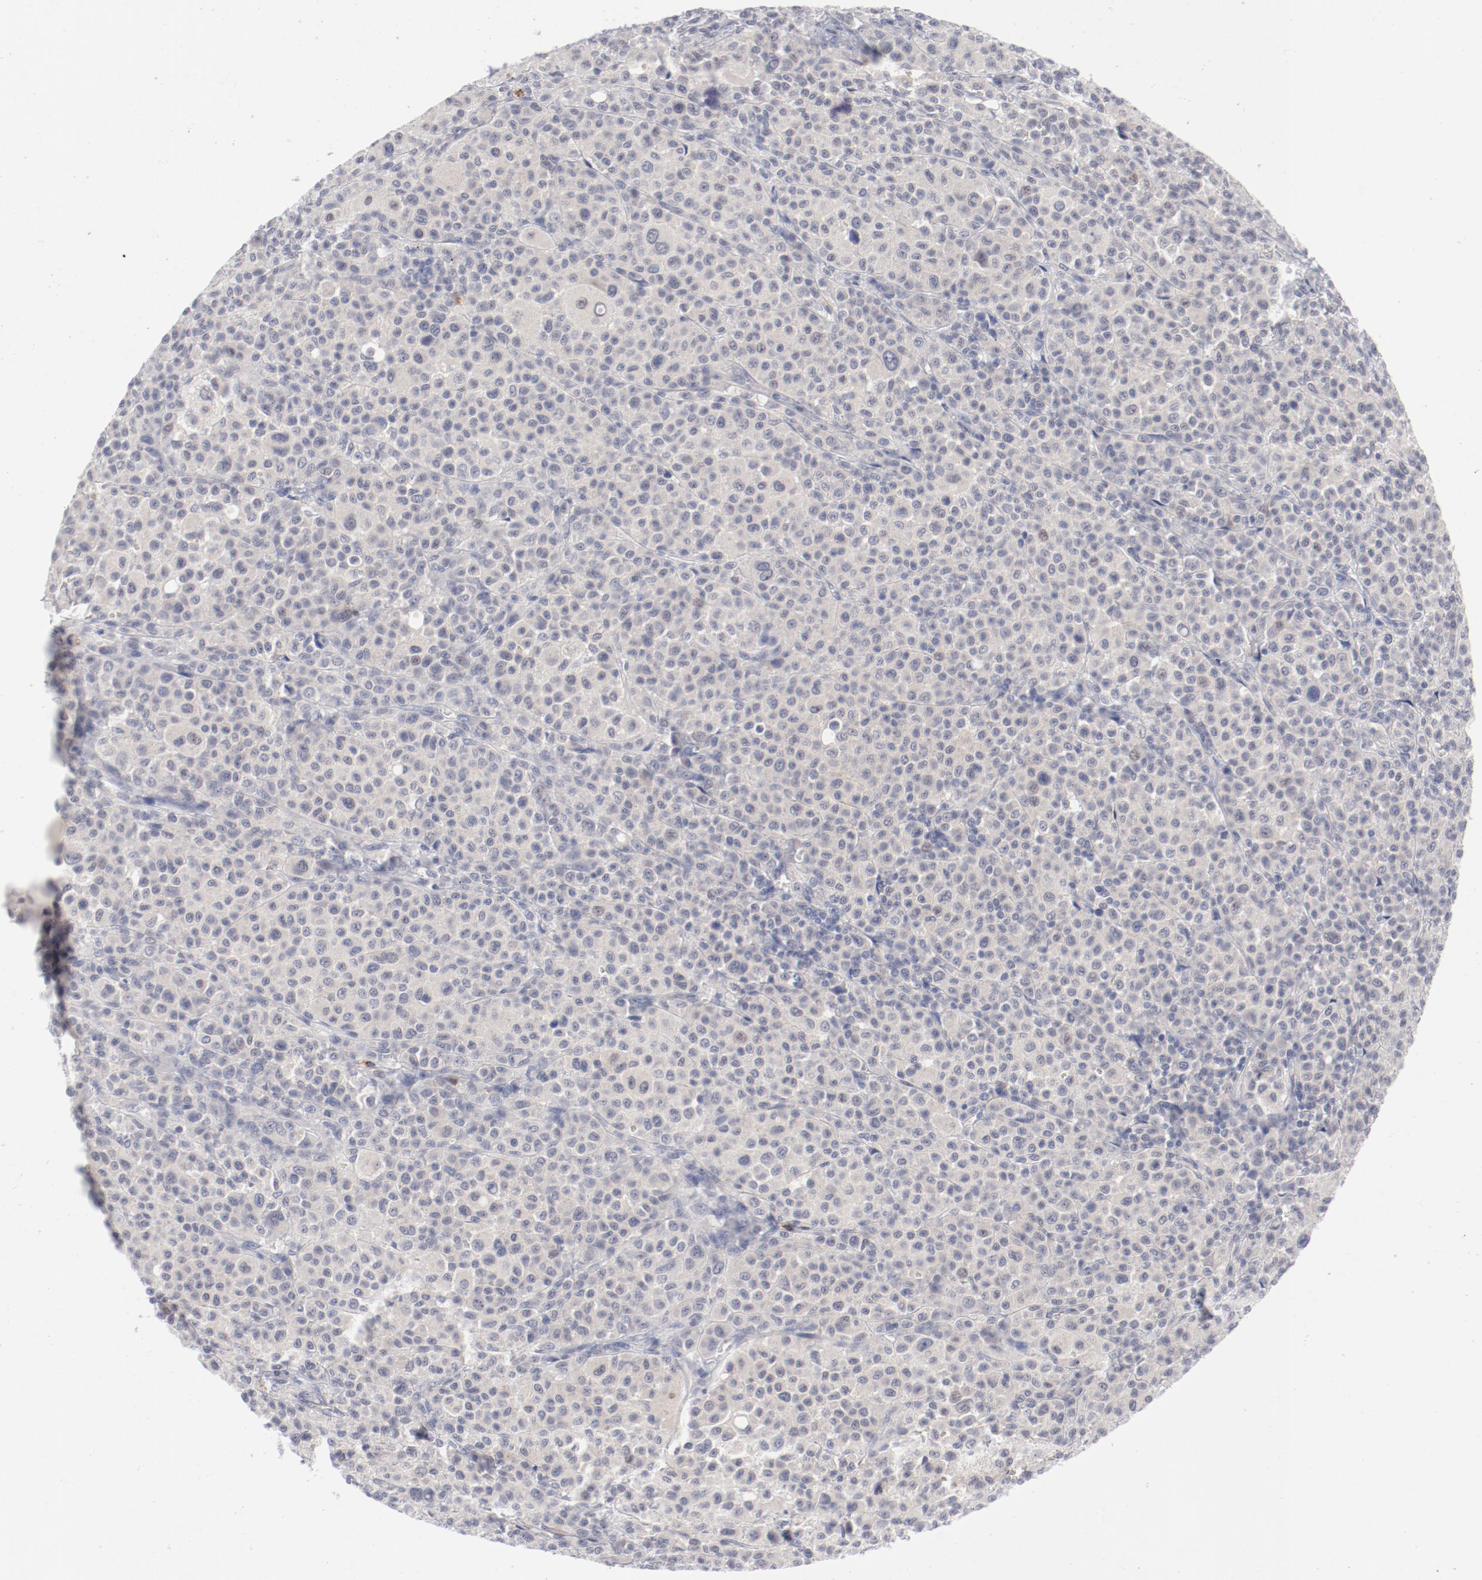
{"staining": {"intensity": "negative", "quantity": "none", "location": "none"}, "tissue": "melanoma", "cell_type": "Tumor cells", "image_type": "cancer", "snomed": [{"axis": "morphology", "description": "Malignant melanoma, Metastatic site"}, {"axis": "topography", "description": "Skin"}], "caption": "Melanoma was stained to show a protein in brown. There is no significant positivity in tumor cells.", "gene": "SH3BGR", "patient": {"sex": "female", "age": 74}}